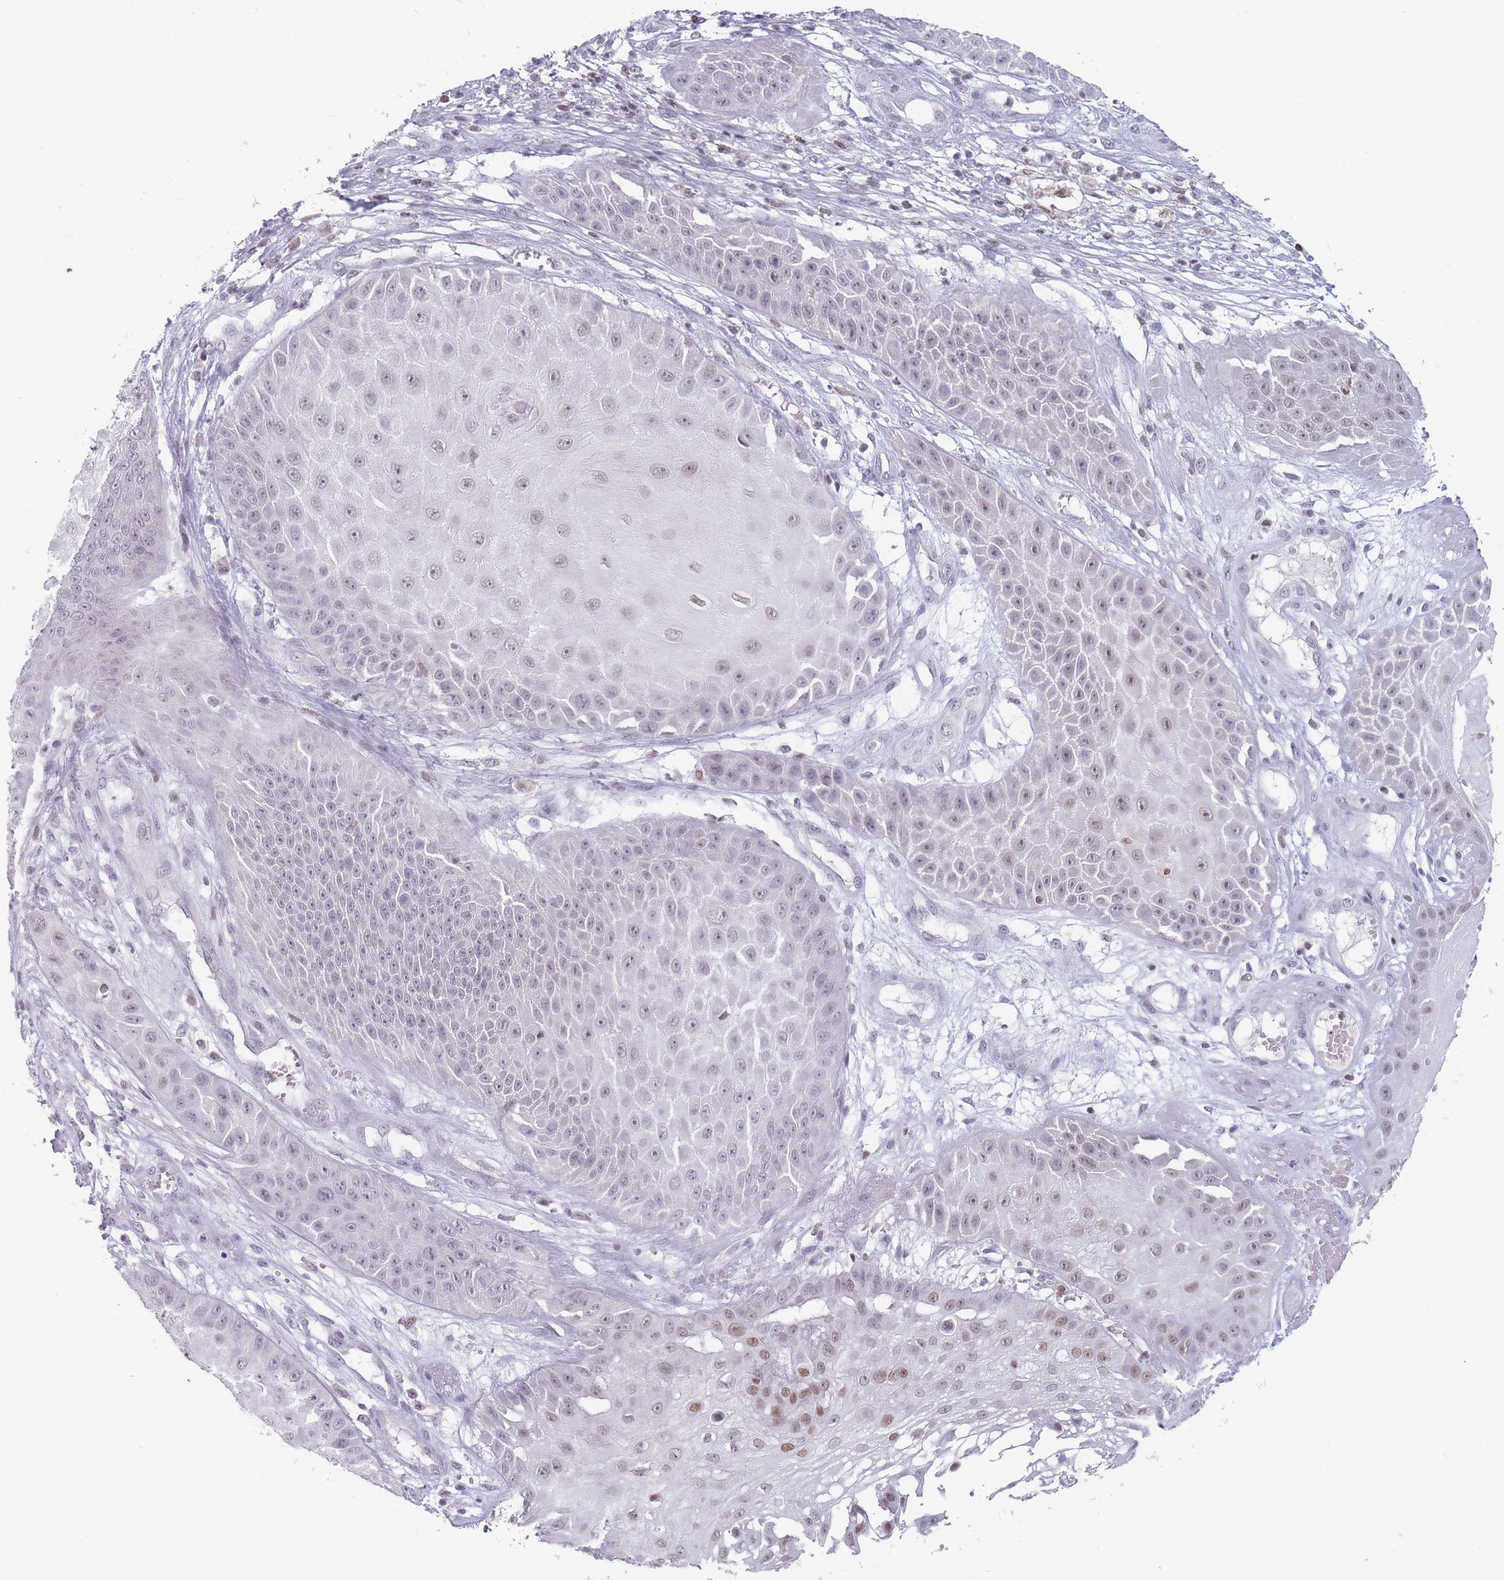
{"staining": {"intensity": "moderate", "quantity": "<25%", "location": "nuclear"}, "tissue": "skin cancer", "cell_type": "Tumor cells", "image_type": "cancer", "snomed": [{"axis": "morphology", "description": "Squamous cell carcinoma, NOS"}, {"axis": "topography", "description": "Skin"}], "caption": "Protein analysis of skin cancer tissue displays moderate nuclear staining in about <25% of tumor cells.", "gene": "ARID3B", "patient": {"sex": "male", "age": 70}}